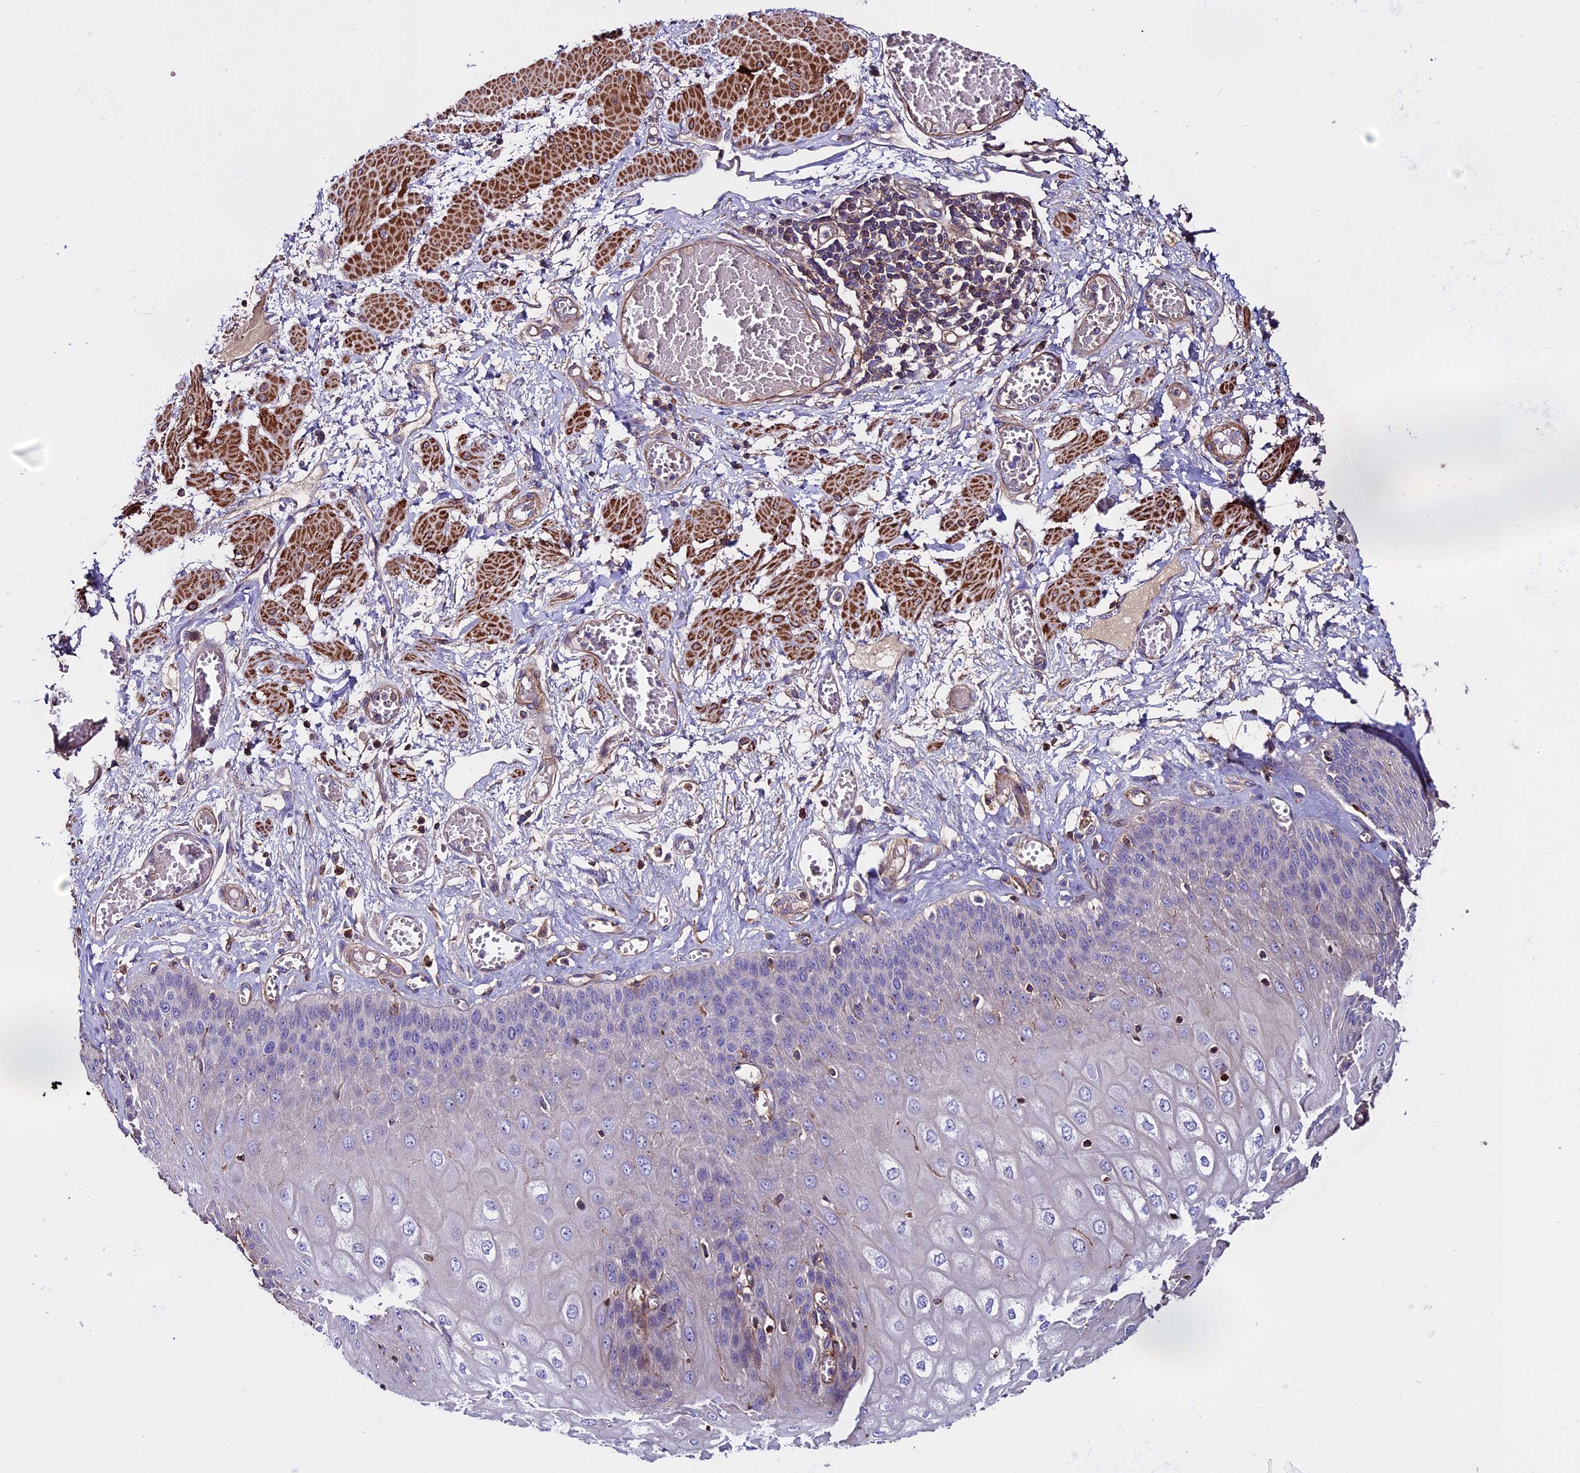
{"staining": {"intensity": "weak", "quantity": "<25%", "location": "cytoplasmic/membranous"}, "tissue": "esophagus", "cell_type": "Squamous epithelial cells", "image_type": "normal", "snomed": [{"axis": "morphology", "description": "Normal tissue, NOS"}, {"axis": "topography", "description": "Esophagus"}], "caption": "A high-resolution image shows immunohistochemistry (IHC) staining of normal esophagus, which reveals no significant staining in squamous epithelial cells. (DAB (3,3'-diaminobenzidine) immunohistochemistry (IHC) visualized using brightfield microscopy, high magnification).", "gene": "EVA1B", "patient": {"sex": "male", "age": 60}}